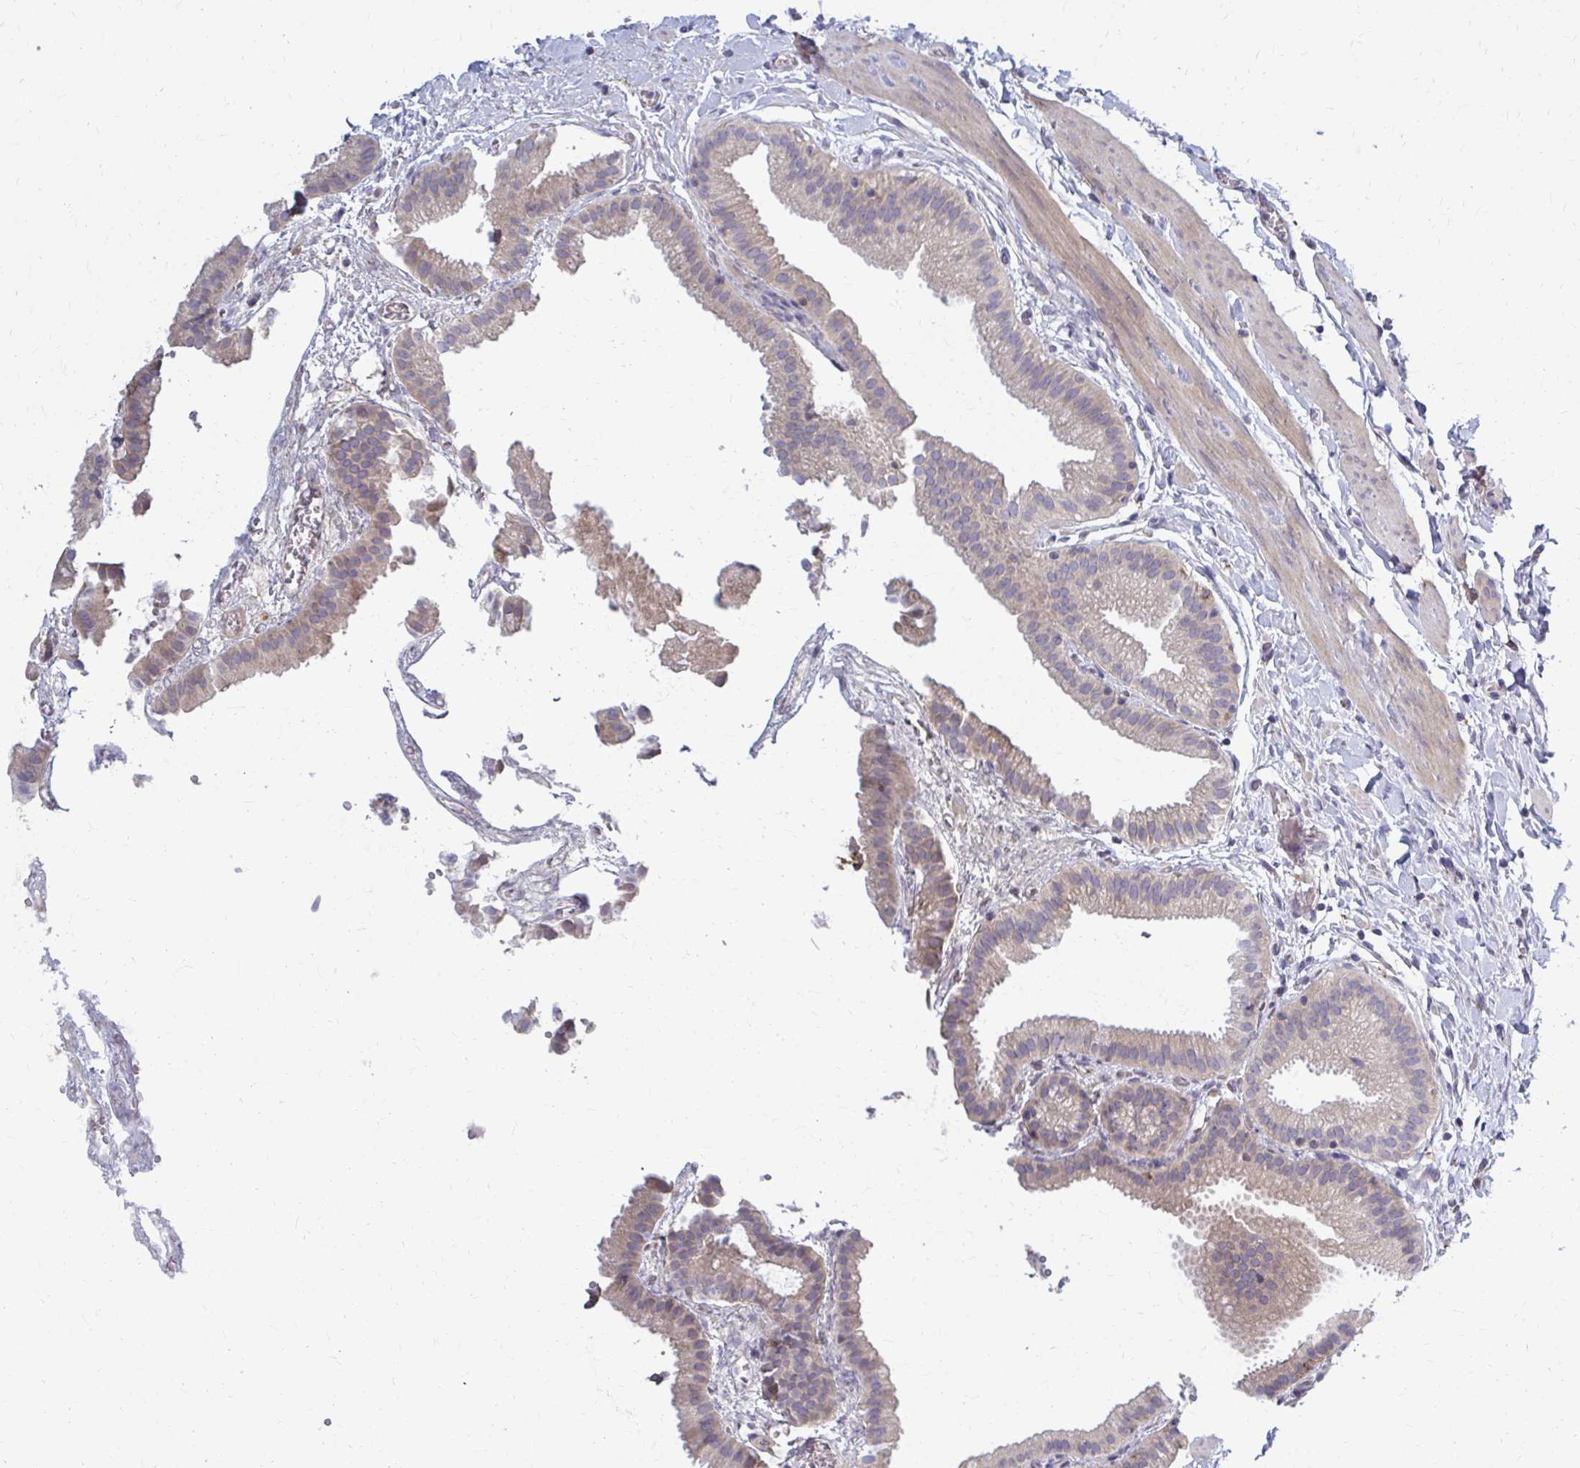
{"staining": {"intensity": "weak", "quantity": "25%-75%", "location": "cytoplasmic/membranous"}, "tissue": "gallbladder", "cell_type": "Glandular cells", "image_type": "normal", "snomed": [{"axis": "morphology", "description": "Normal tissue, NOS"}, {"axis": "topography", "description": "Gallbladder"}], "caption": "An image showing weak cytoplasmic/membranous staining in about 25%-75% of glandular cells in unremarkable gallbladder, as visualized by brown immunohistochemical staining.", "gene": "MCRIP2", "patient": {"sex": "female", "age": 63}}